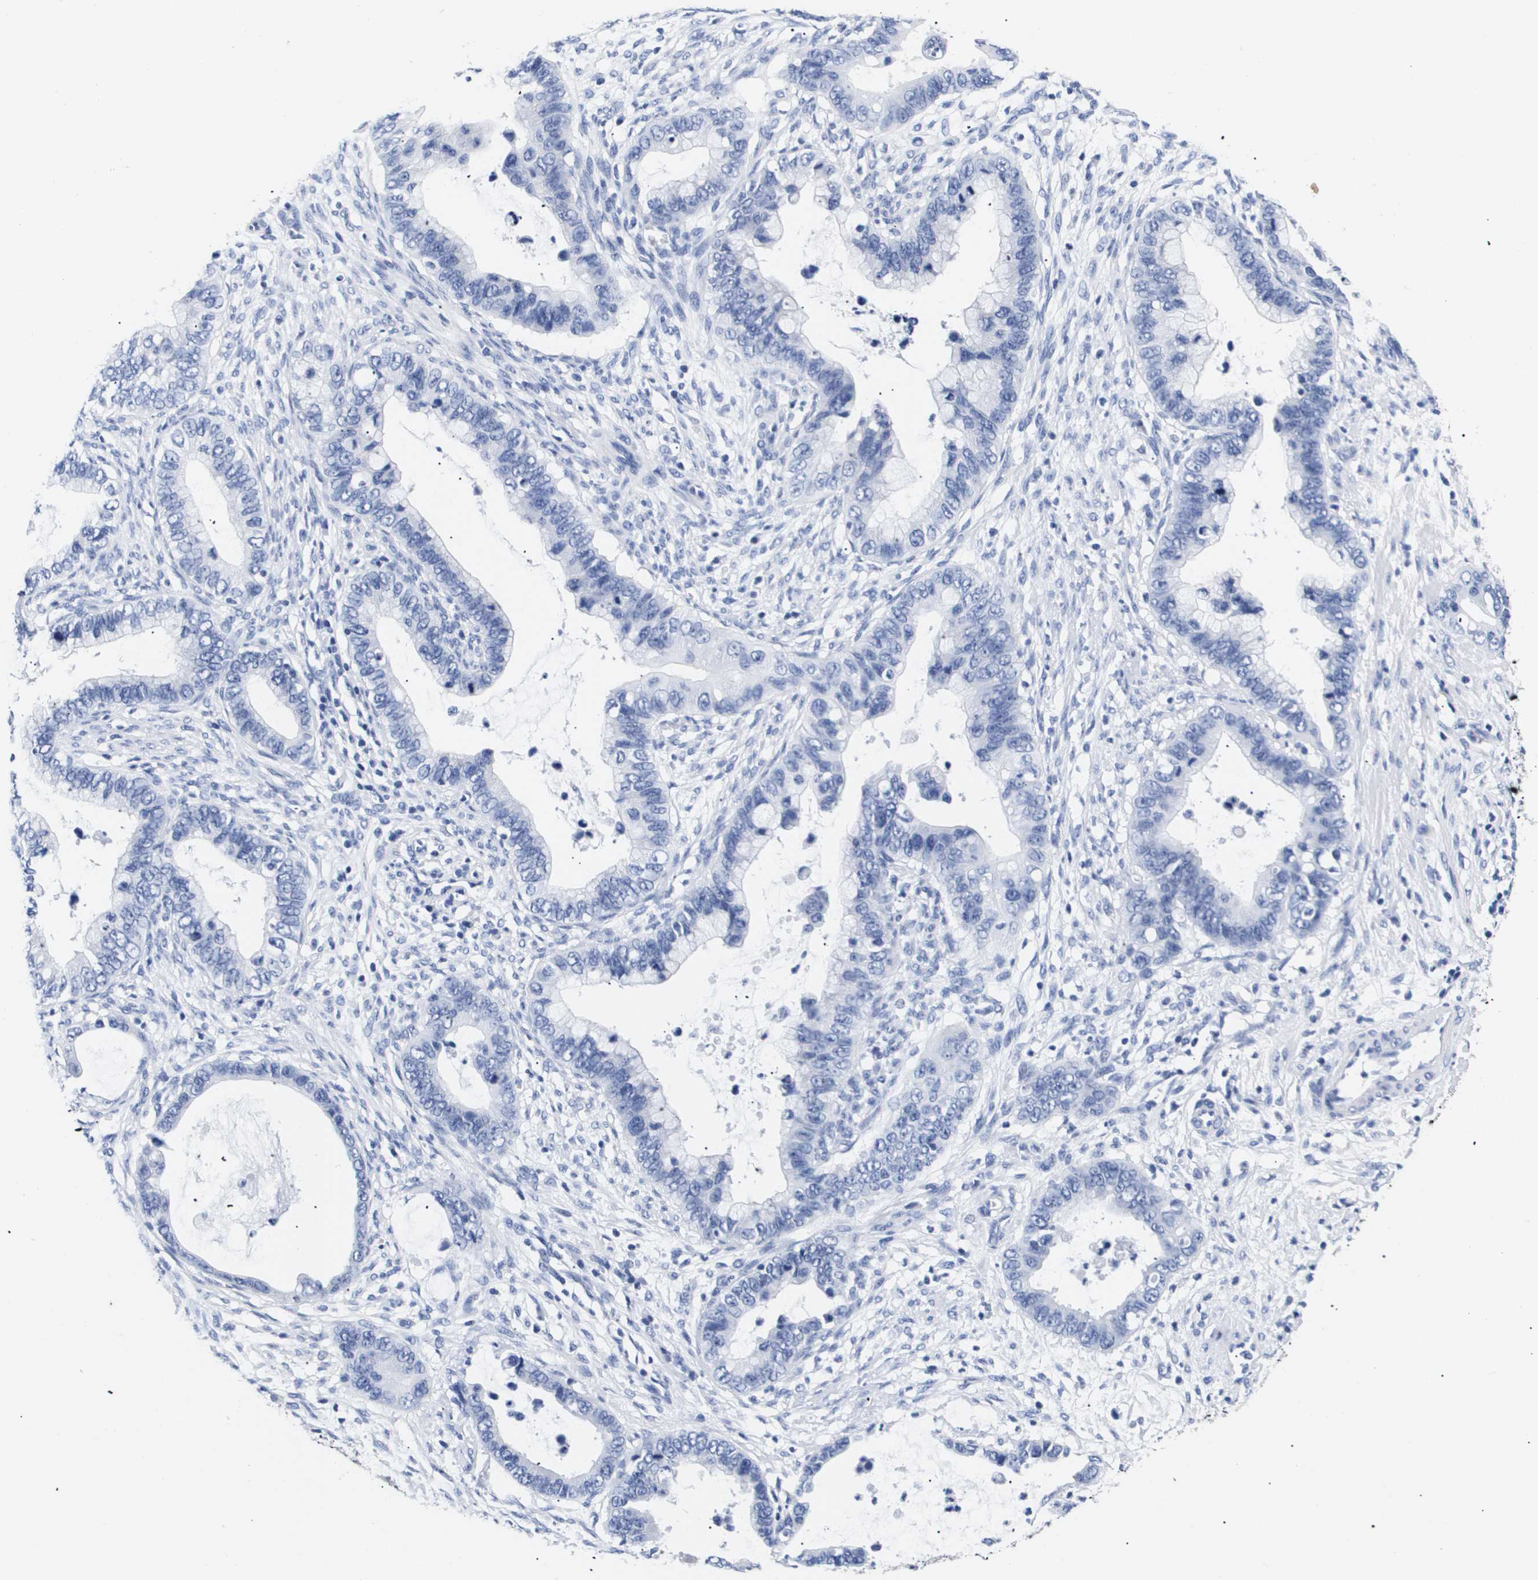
{"staining": {"intensity": "negative", "quantity": "none", "location": "none"}, "tissue": "cervical cancer", "cell_type": "Tumor cells", "image_type": "cancer", "snomed": [{"axis": "morphology", "description": "Adenocarcinoma, NOS"}, {"axis": "topography", "description": "Cervix"}], "caption": "Immunohistochemical staining of cervical cancer (adenocarcinoma) displays no significant positivity in tumor cells.", "gene": "ATP6V0A4", "patient": {"sex": "female", "age": 44}}